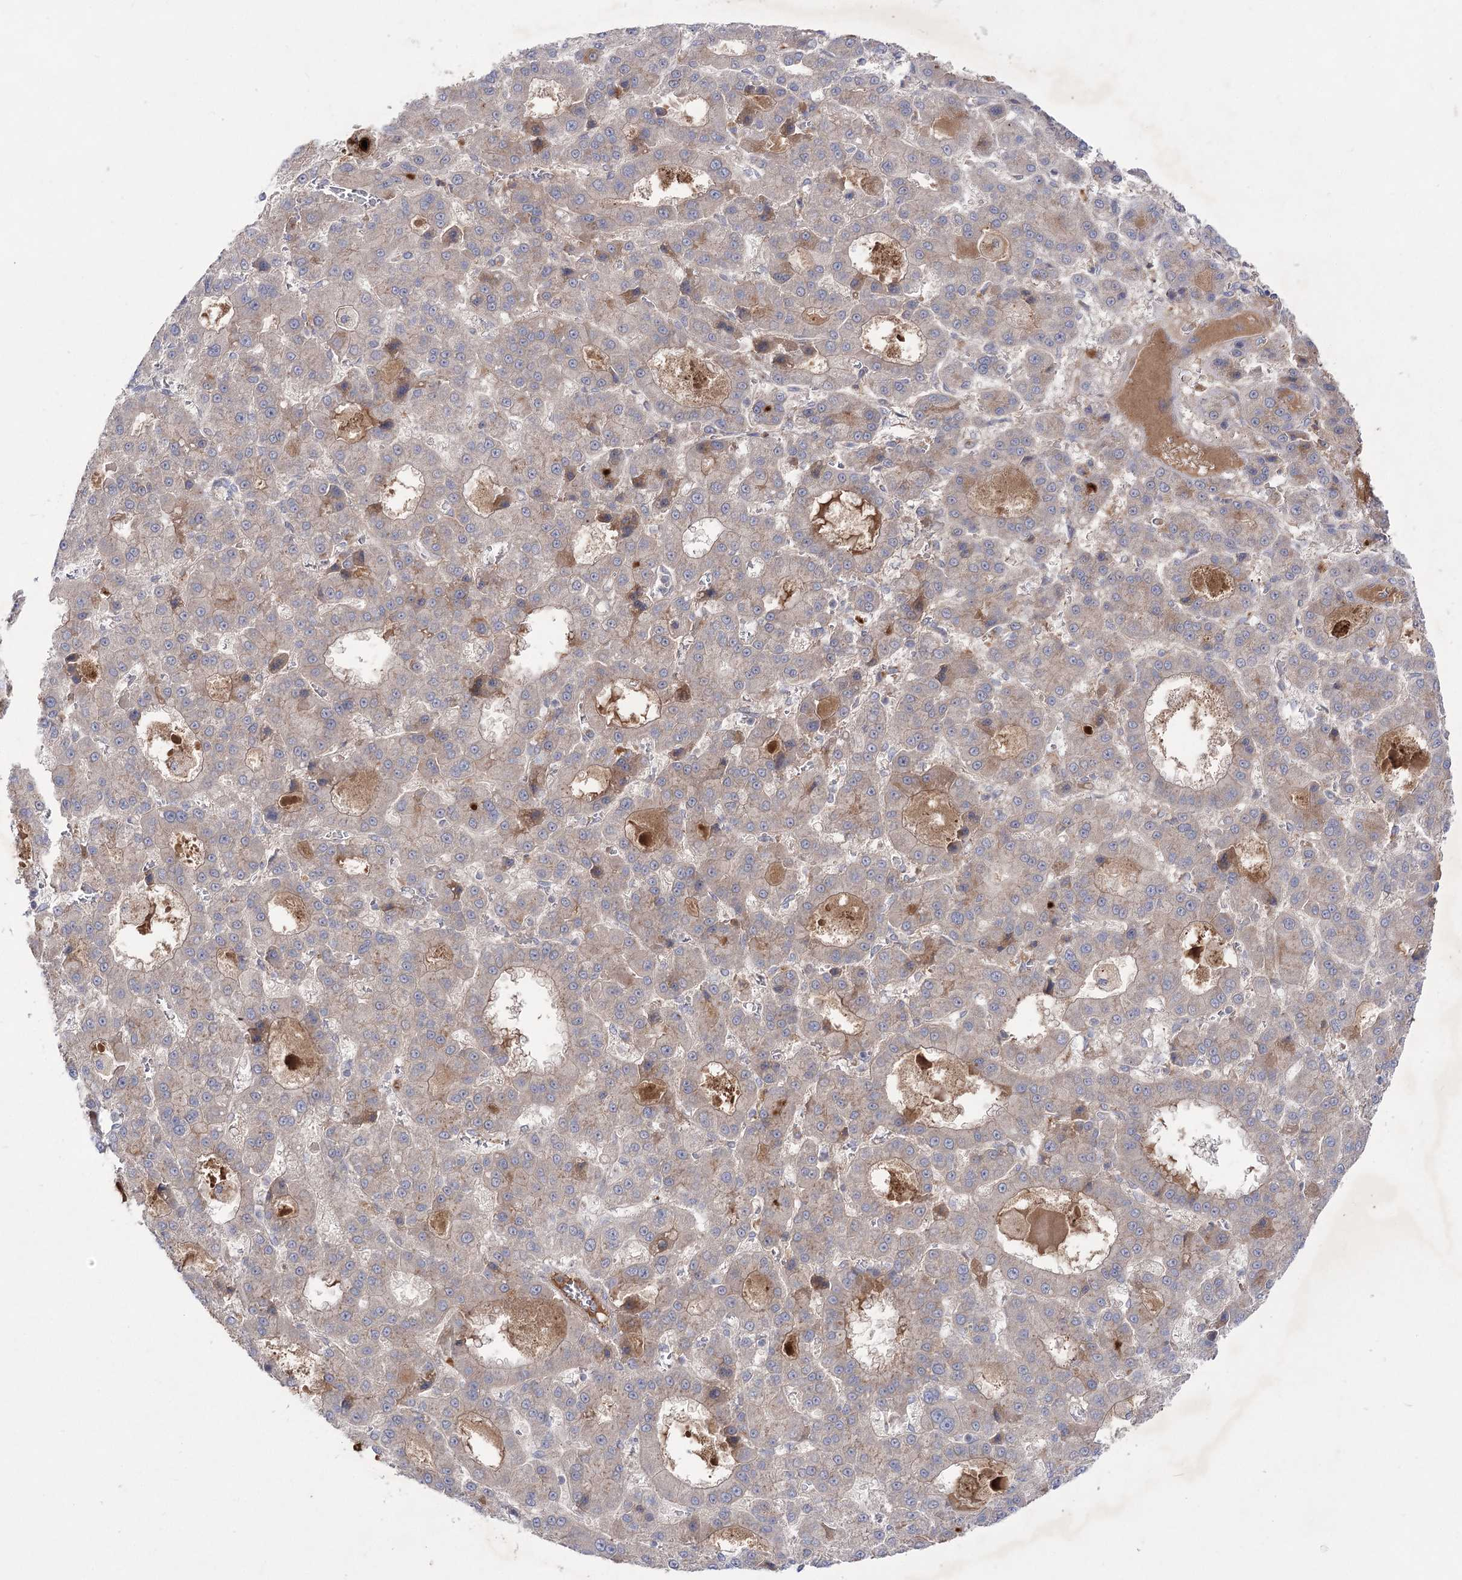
{"staining": {"intensity": "weak", "quantity": "<25%", "location": "cytoplasmic/membranous"}, "tissue": "liver cancer", "cell_type": "Tumor cells", "image_type": "cancer", "snomed": [{"axis": "morphology", "description": "Carcinoma, Hepatocellular, NOS"}, {"axis": "topography", "description": "Liver"}], "caption": "Immunohistochemistry (IHC) micrograph of liver hepatocellular carcinoma stained for a protein (brown), which demonstrates no staining in tumor cells. (DAB (3,3'-diaminobenzidine) immunohistochemistry (IHC) visualized using brightfield microscopy, high magnification).", "gene": "GBF1", "patient": {"sex": "male", "age": 70}}